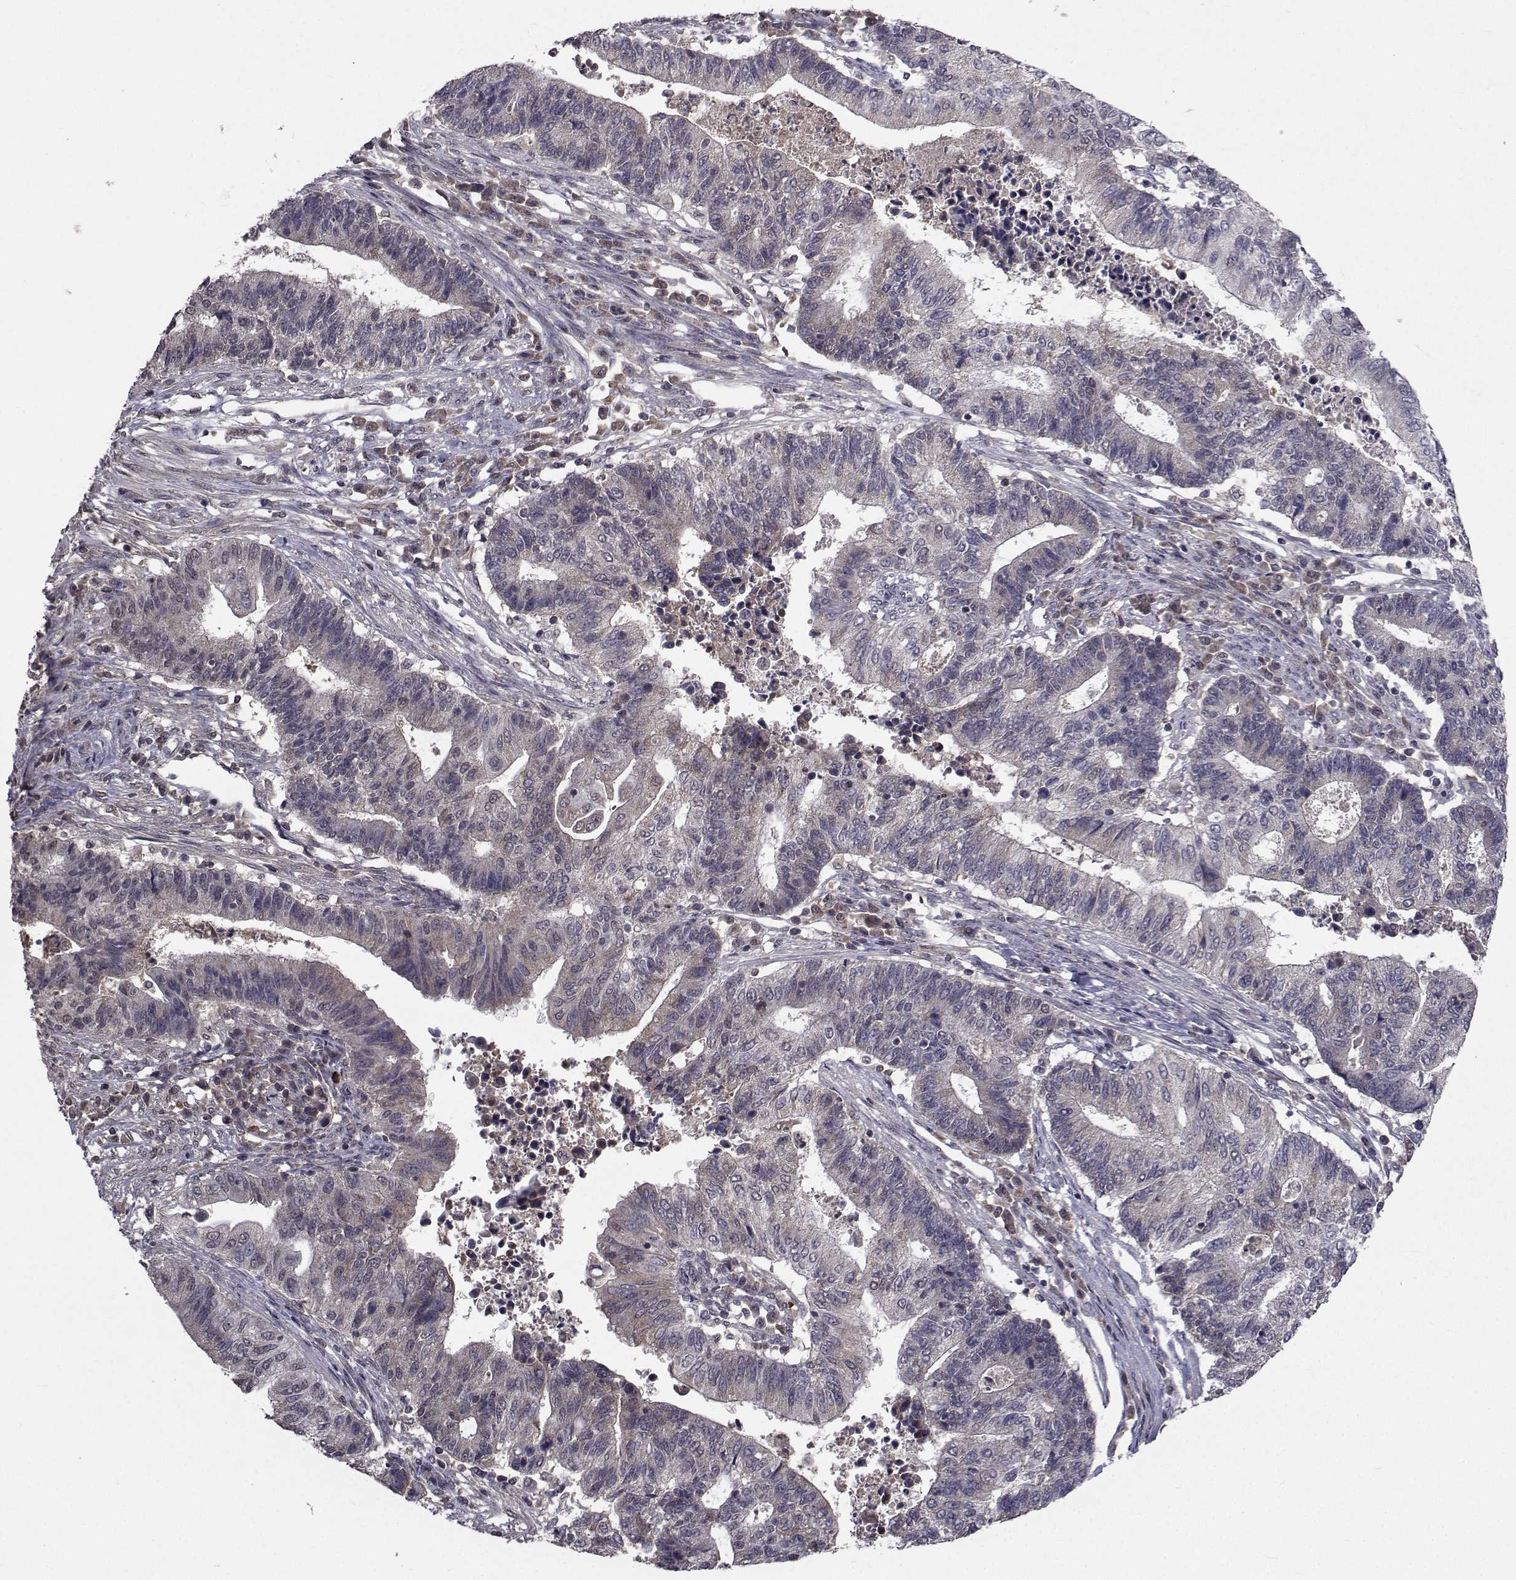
{"staining": {"intensity": "weak", "quantity": "<25%", "location": "cytoplasmic/membranous"}, "tissue": "endometrial cancer", "cell_type": "Tumor cells", "image_type": "cancer", "snomed": [{"axis": "morphology", "description": "Adenocarcinoma, NOS"}, {"axis": "topography", "description": "Uterus"}, {"axis": "topography", "description": "Endometrium"}], "caption": "Tumor cells are negative for protein expression in human endometrial cancer. (DAB immunohistochemistry, high magnification).", "gene": "CYP2S1", "patient": {"sex": "female", "age": 54}}